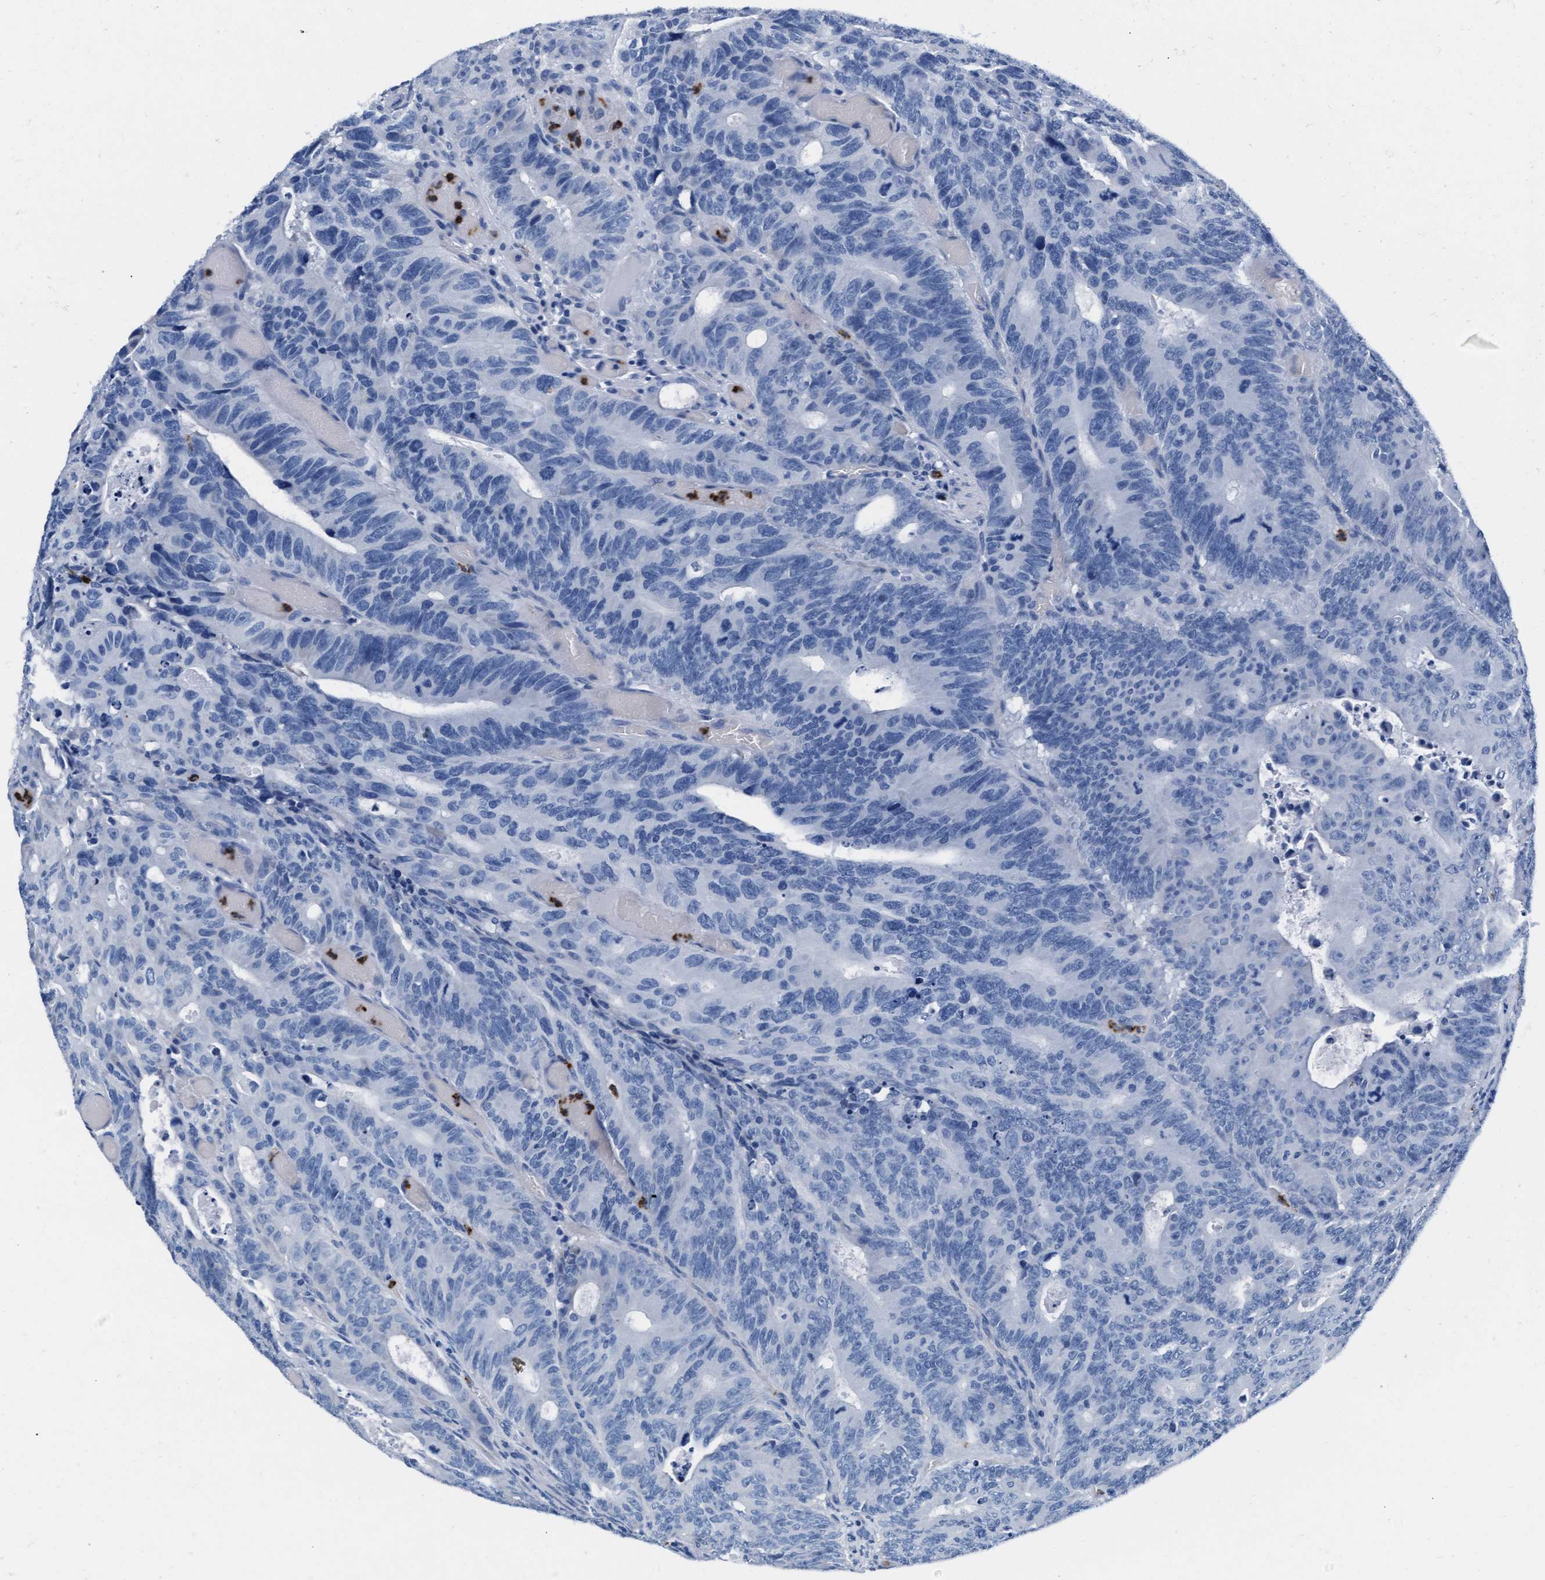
{"staining": {"intensity": "negative", "quantity": "none", "location": "none"}, "tissue": "colorectal cancer", "cell_type": "Tumor cells", "image_type": "cancer", "snomed": [{"axis": "morphology", "description": "Adenocarcinoma, NOS"}, {"axis": "topography", "description": "Colon"}], "caption": "High magnification brightfield microscopy of colorectal cancer stained with DAB (brown) and counterstained with hematoxylin (blue): tumor cells show no significant staining.", "gene": "MMP8", "patient": {"sex": "male", "age": 87}}